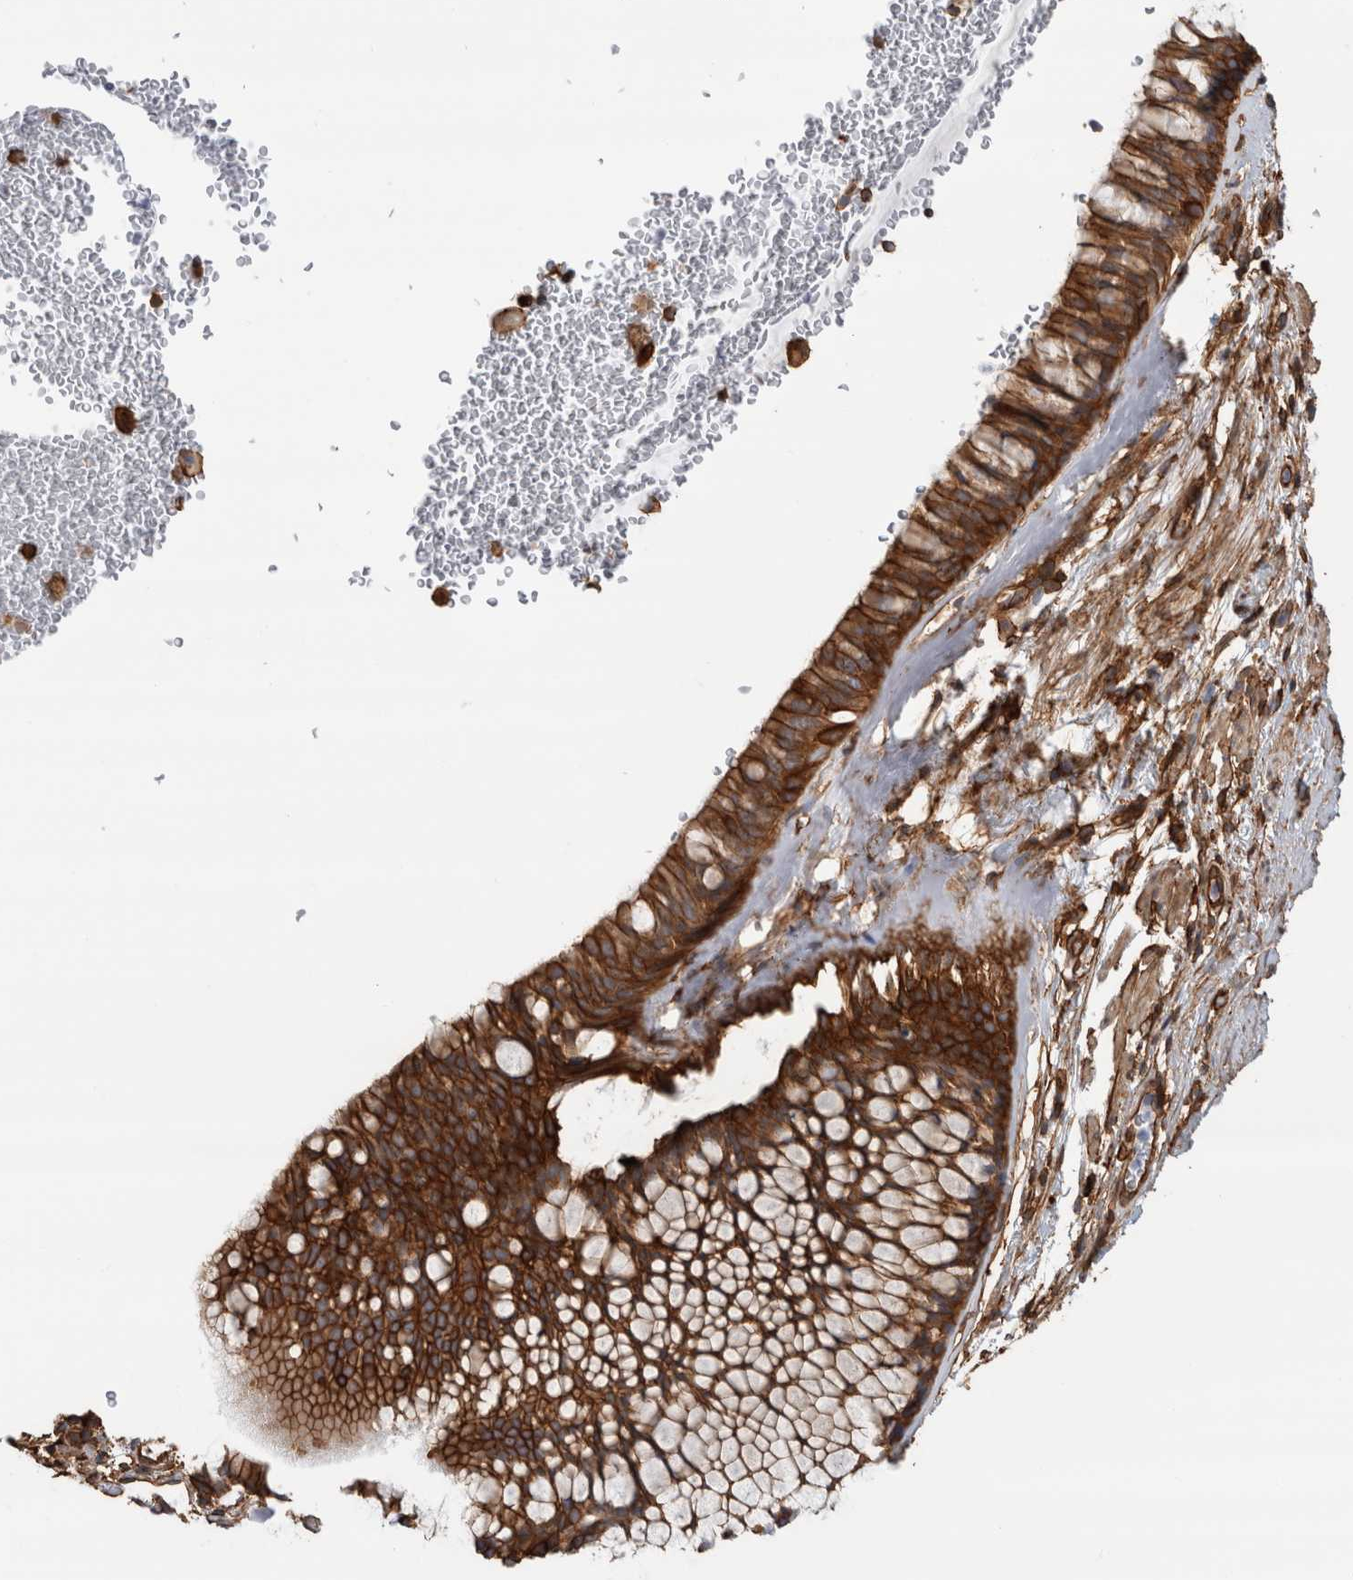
{"staining": {"intensity": "strong", "quantity": ">75%", "location": "cytoplasmic/membranous"}, "tissue": "bronchus", "cell_type": "Respiratory epithelial cells", "image_type": "normal", "snomed": [{"axis": "morphology", "description": "Normal tissue, NOS"}, {"axis": "topography", "description": "Cartilage tissue"}, {"axis": "topography", "description": "Bronchus"}], "caption": "This is a histology image of immunohistochemistry staining of unremarkable bronchus, which shows strong positivity in the cytoplasmic/membranous of respiratory epithelial cells.", "gene": "AHNAK", "patient": {"sex": "female", "age": 53}}